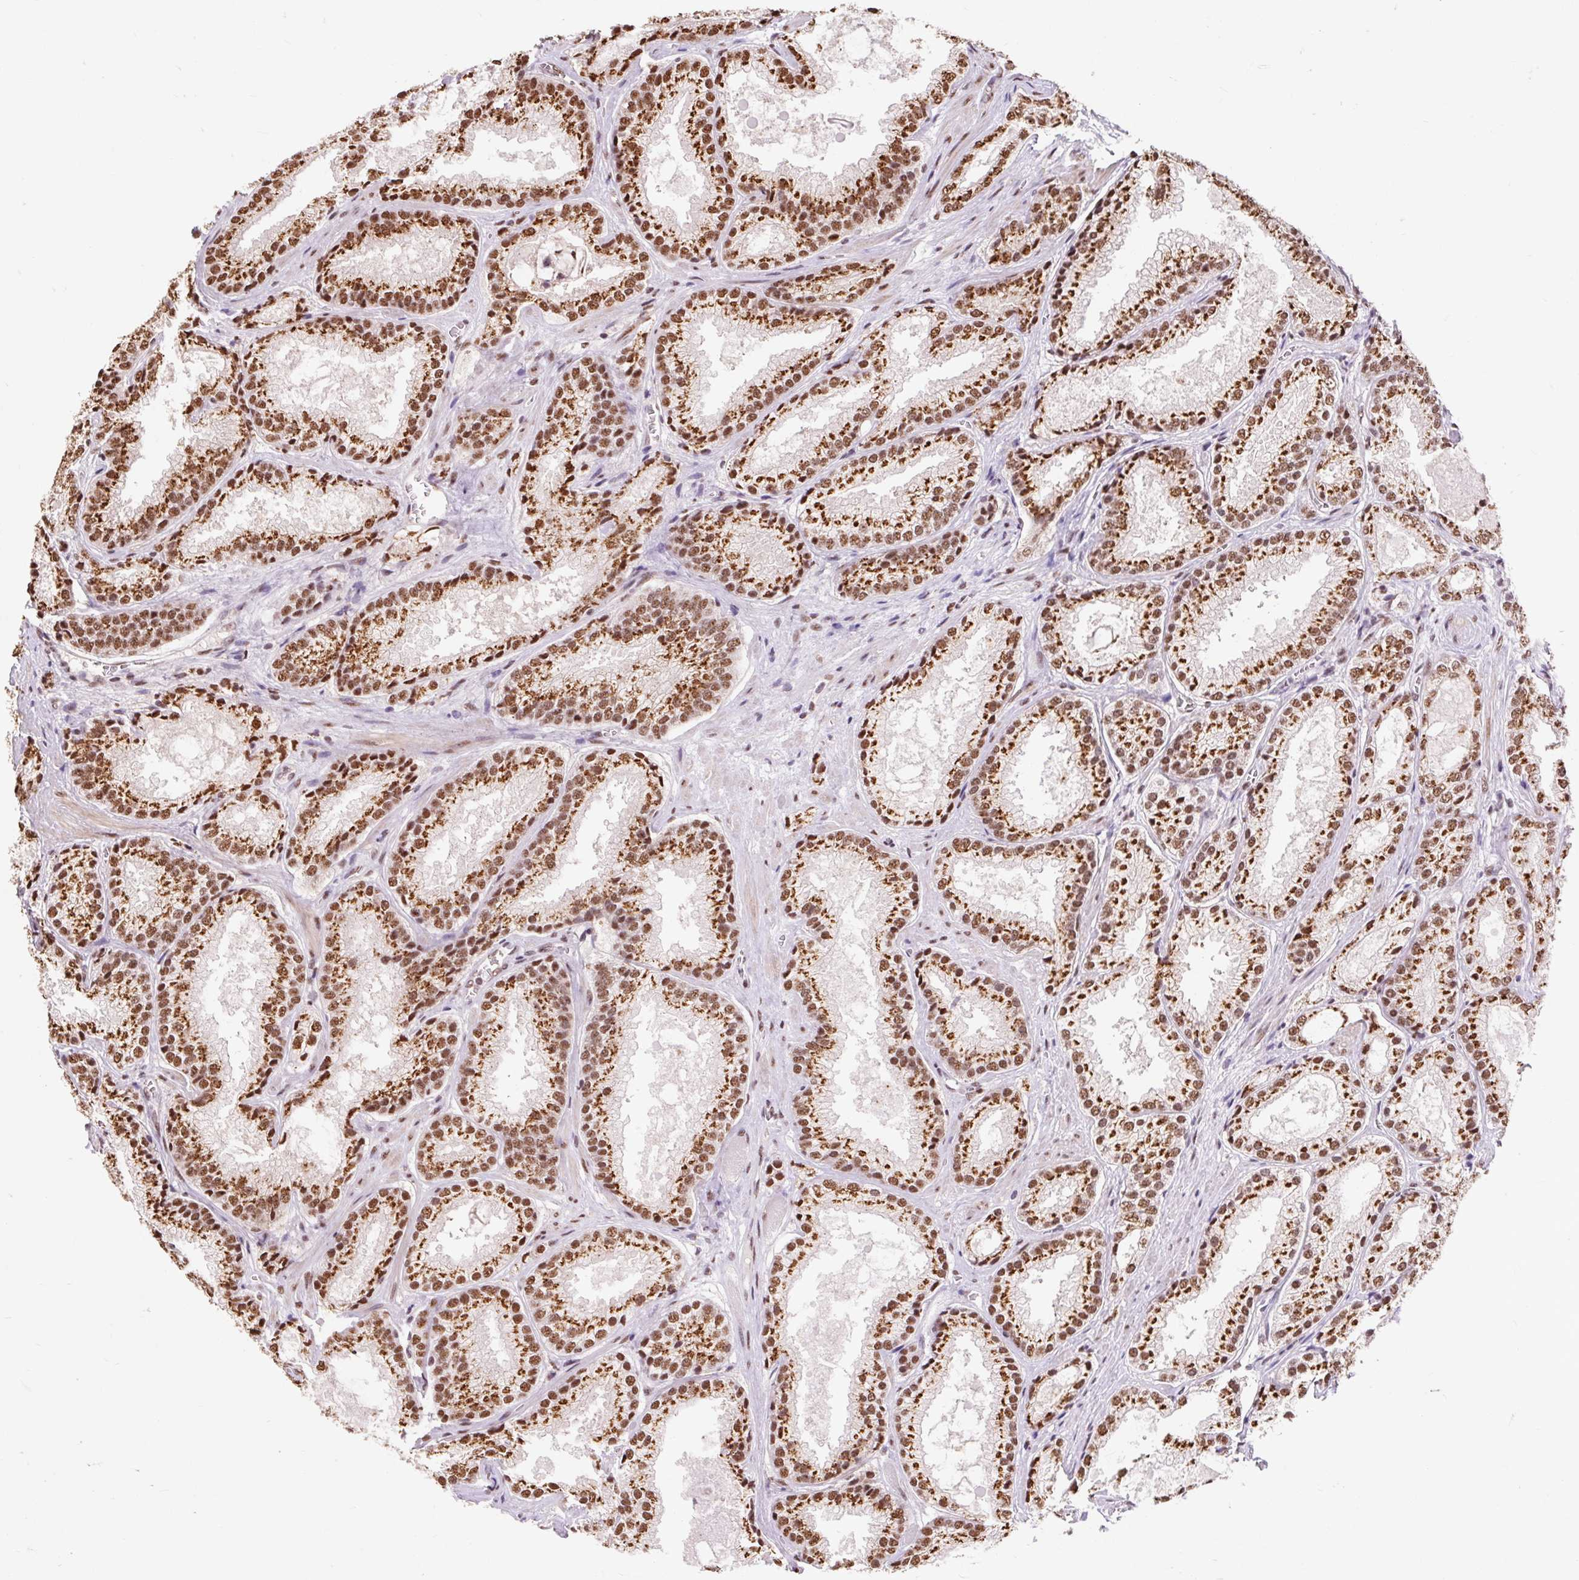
{"staining": {"intensity": "moderate", "quantity": ">75%", "location": "nuclear"}, "tissue": "prostate cancer", "cell_type": "Tumor cells", "image_type": "cancer", "snomed": [{"axis": "morphology", "description": "Adenocarcinoma, High grade"}, {"axis": "topography", "description": "Prostate"}], "caption": "Prostate cancer stained with DAB immunohistochemistry (IHC) displays medium levels of moderate nuclear staining in about >75% of tumor cells. The staining was performed using DAB (3,3'-diaminobenzidine) to visualize the protein expression in brown, while the nuclei were stained in blue with hematoxylin (Magnification: 20x).", "gene": "BICRA", "patient": {"sex": "male", "age": 68}}